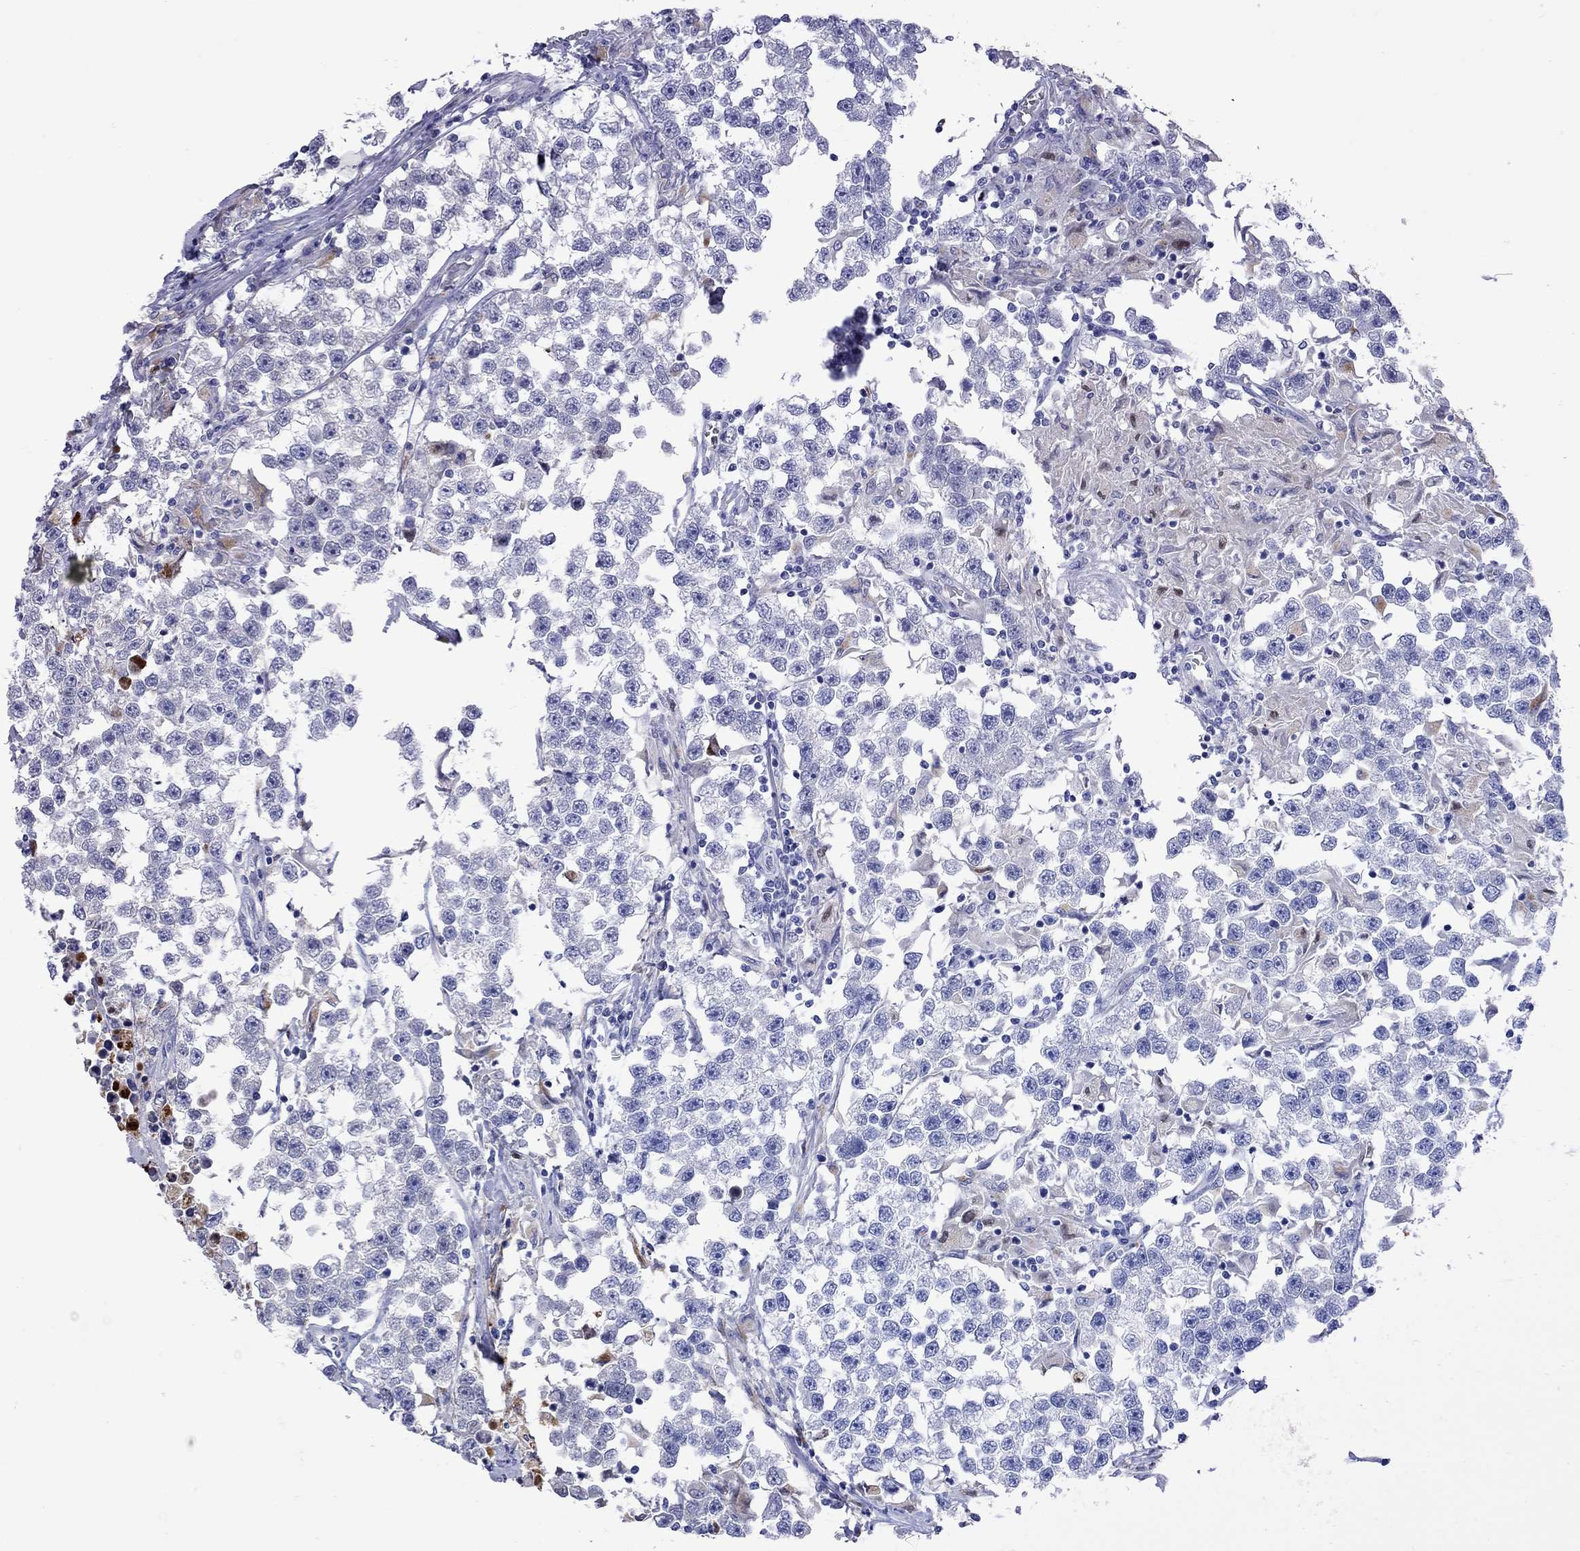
{"staining": {"intensity": "negative", "quantity": "none", "location": "none"}, "tissue": "testis cancer", "cell_type": "Tumor cells", "image_type": "cancer", "snomed": [{"axis": "morphology", "description": "Seminoma, NOS"}, {"axis": "topography", "description": "Testis"}], "caption": "Tumor cells show no significant protein staining in testis seminoma.", "gene": "SERPINA3", "patient": {"sex": "male", "age": 46}}